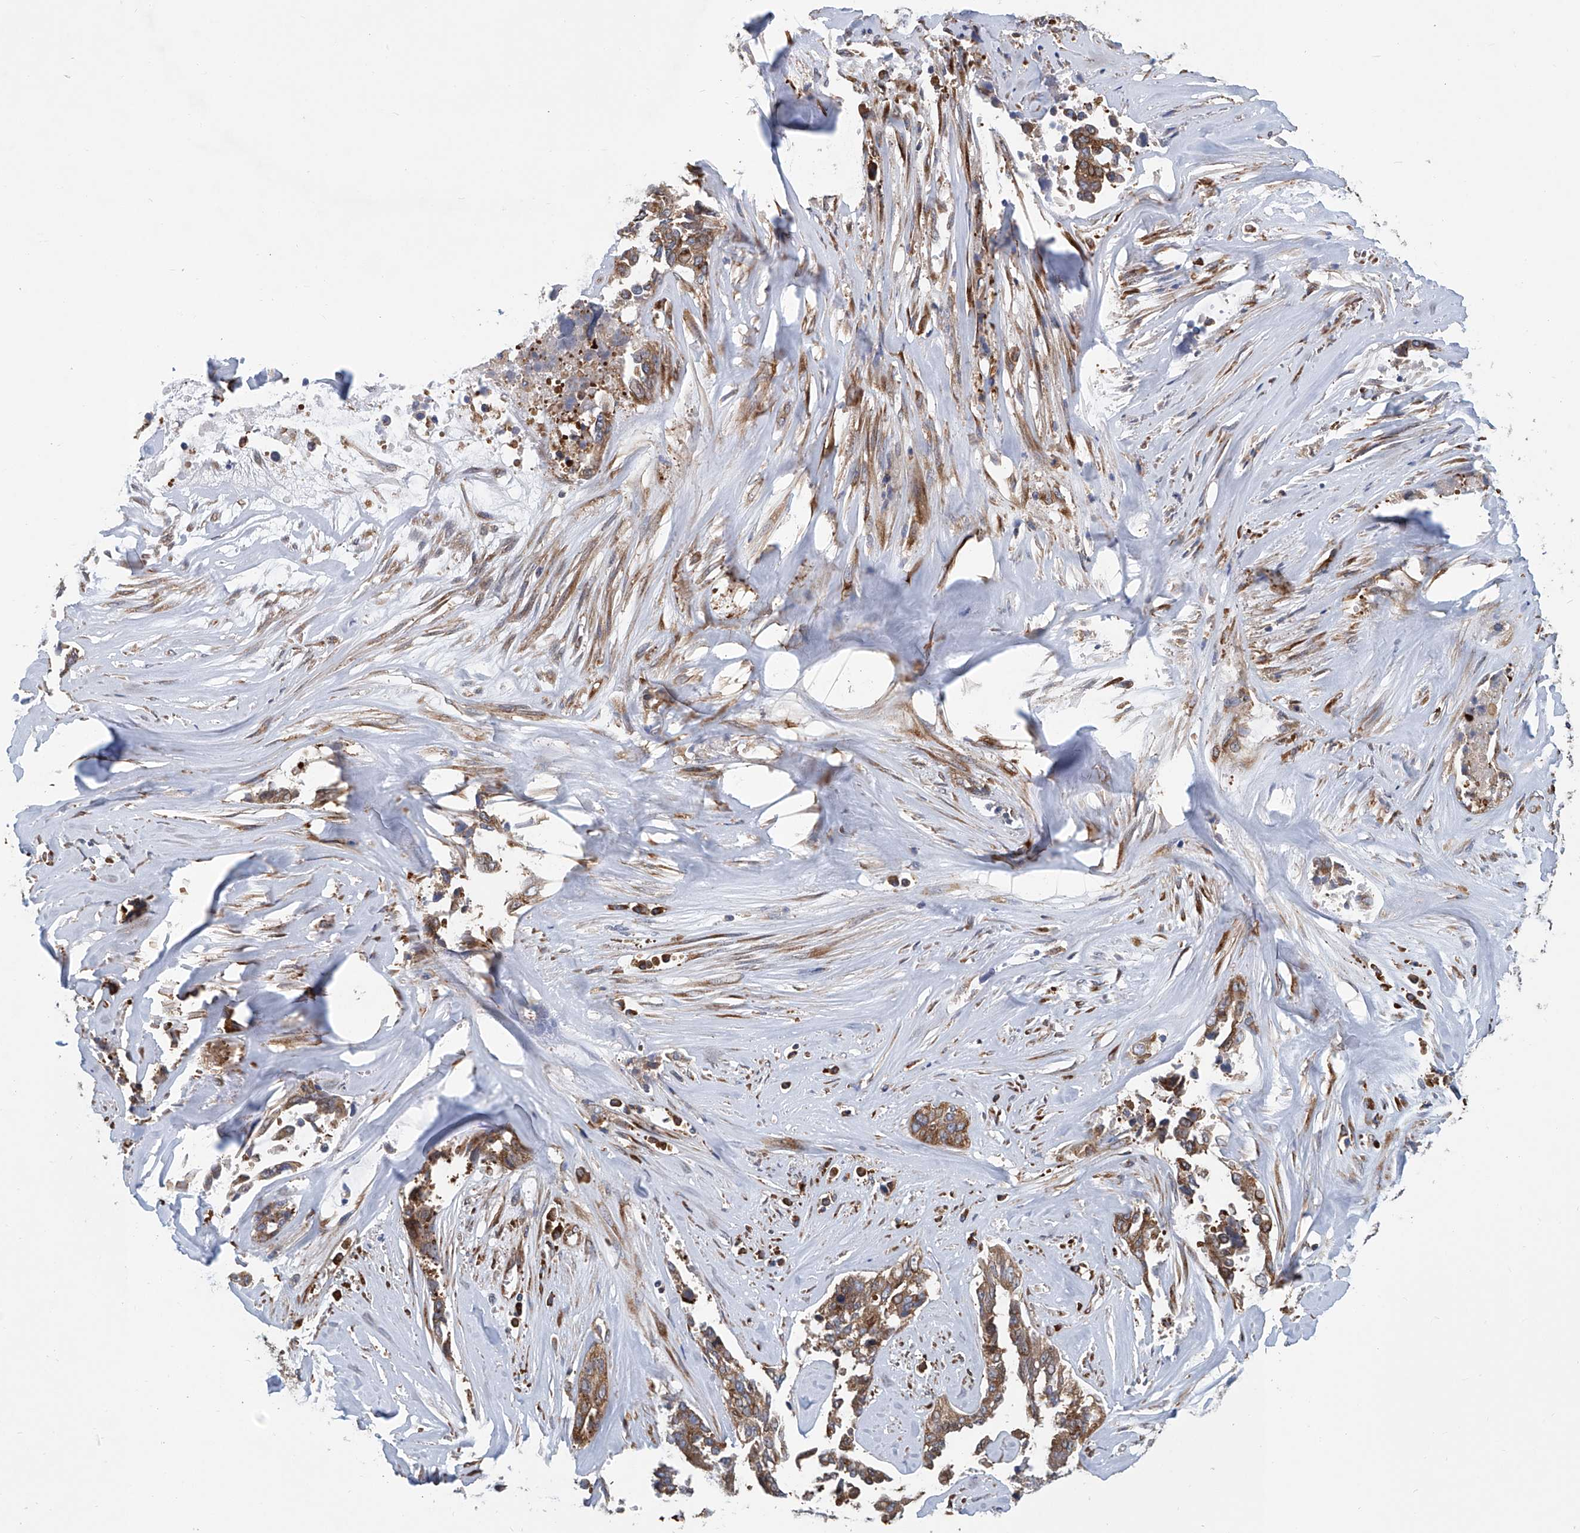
{"staining": {"intensity": "moderate", "quantity": ">75%", "location": "cytoplasmic/membranous"}, "tissue": "ovarian cancer", "cell_type": "Tumor cells", "image_type": "cancer", "snomed": [{"axis": "morphology", "description": "Cystadenocarcinoma, serous, NOS"}, {"axis": "topography", "description": "Ovary"}], "caption": "This histopathology image shows ovarian serous cystadenocarcinoma stained with immunohistochemistry (IHC) to label a protein in brown. The cytoplasmic/membranous of tumor cells show moderate positivity for the protein. Nuclei are counter-stained blue.", "gene": "SENP2", "patient": {"sex": "female", "age": 44}}